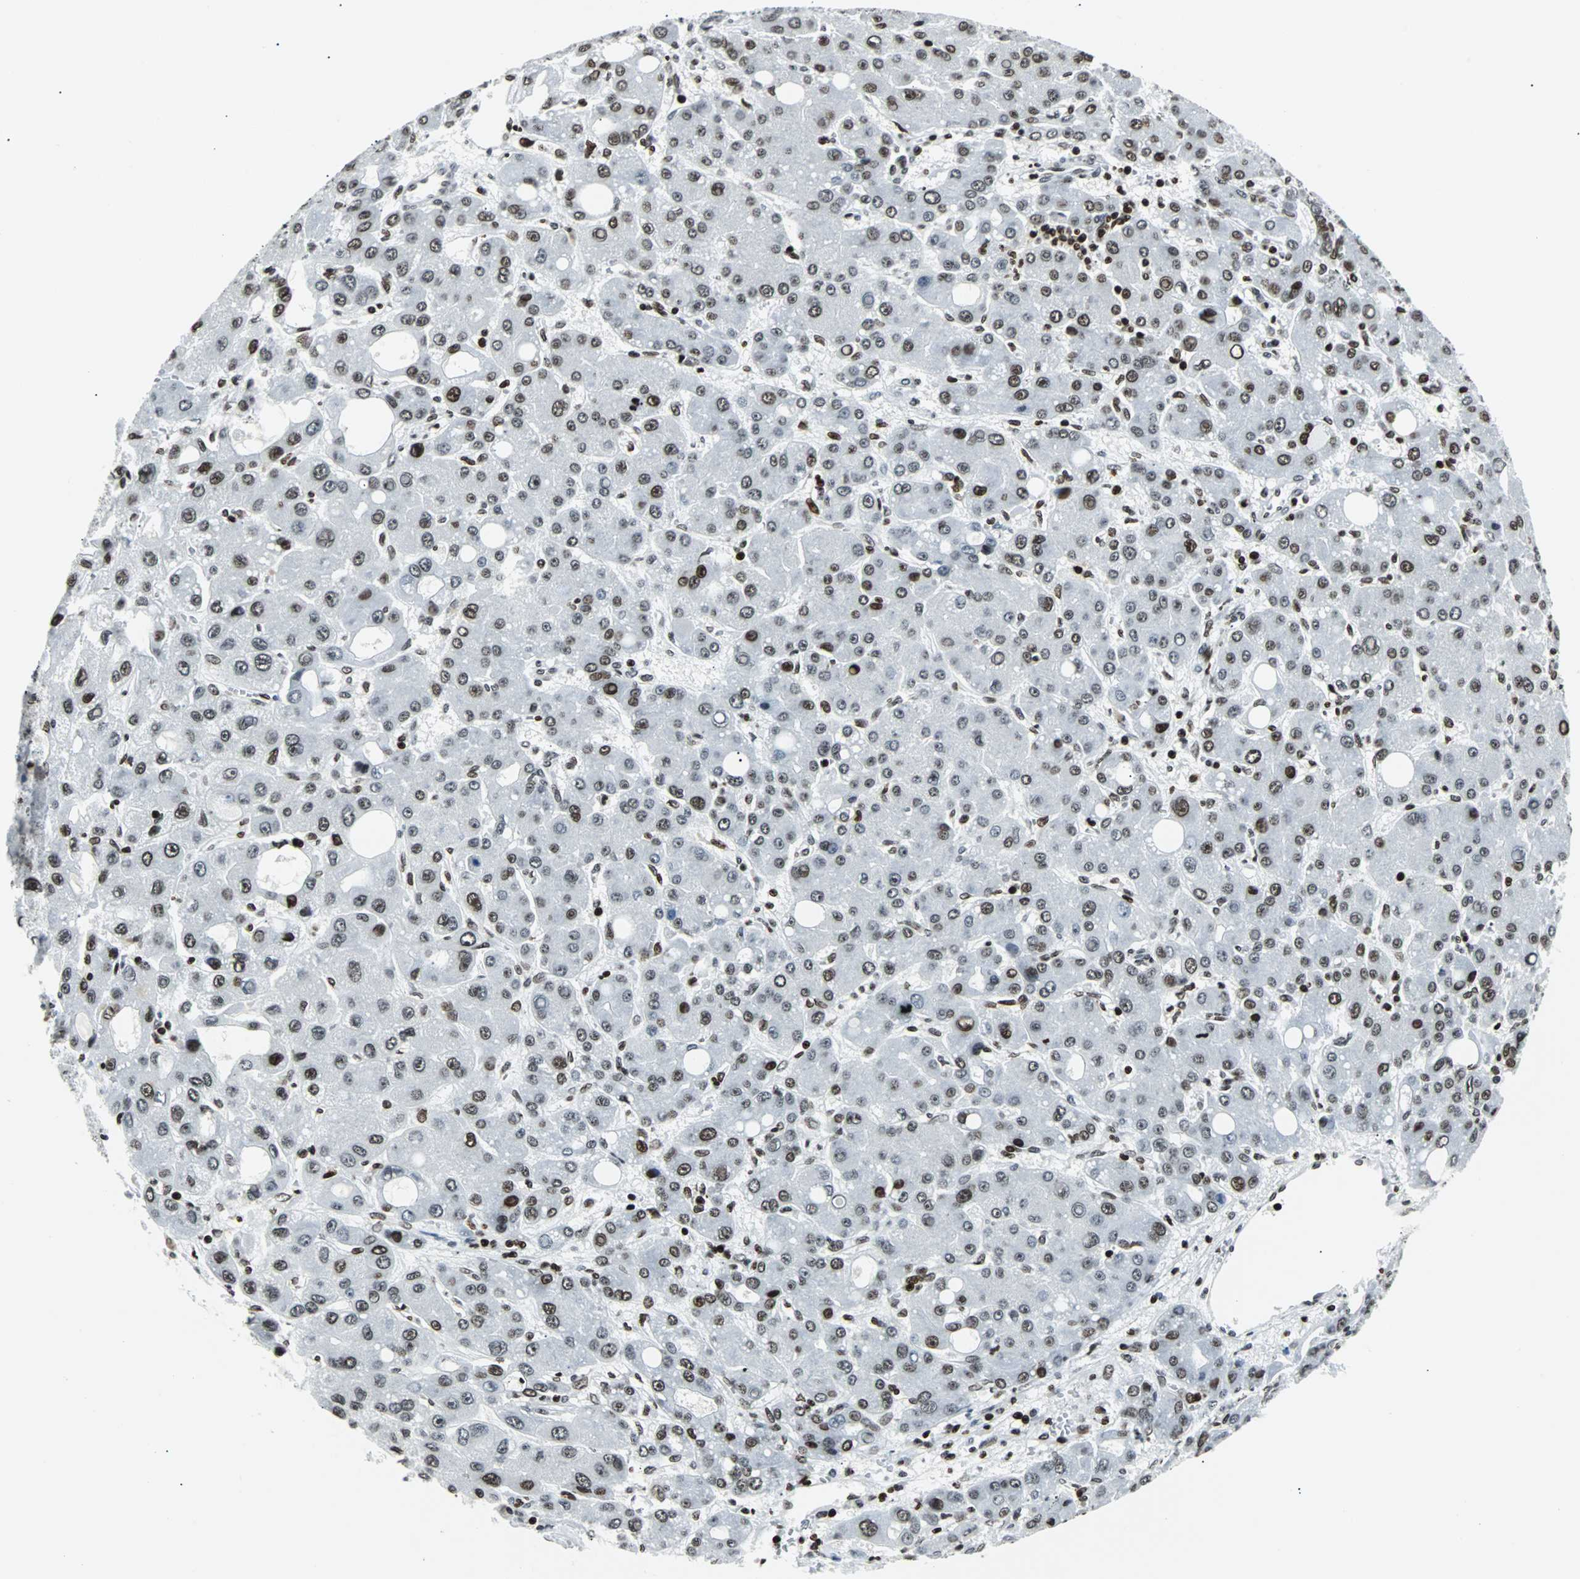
{"staining": {"intensity": "moderate", "quantity": "25%-75%", "location": "nuclear"}, "tissue": "liver cancer", "cell_type": "Tumor cells", "image_type": "cancer", "snomed": [{"axis": "morphology", "description": "Carcinoma, Hepatocellular, NOS"}, {"axis": "topography", "description": "Liver"}], "caption": "A brown stain shows moderate nuclear positivity of a protein in human liver cancer tumor cells.", "gene": "ZNF131", "patient": {"sex": "male", "age": 55}}